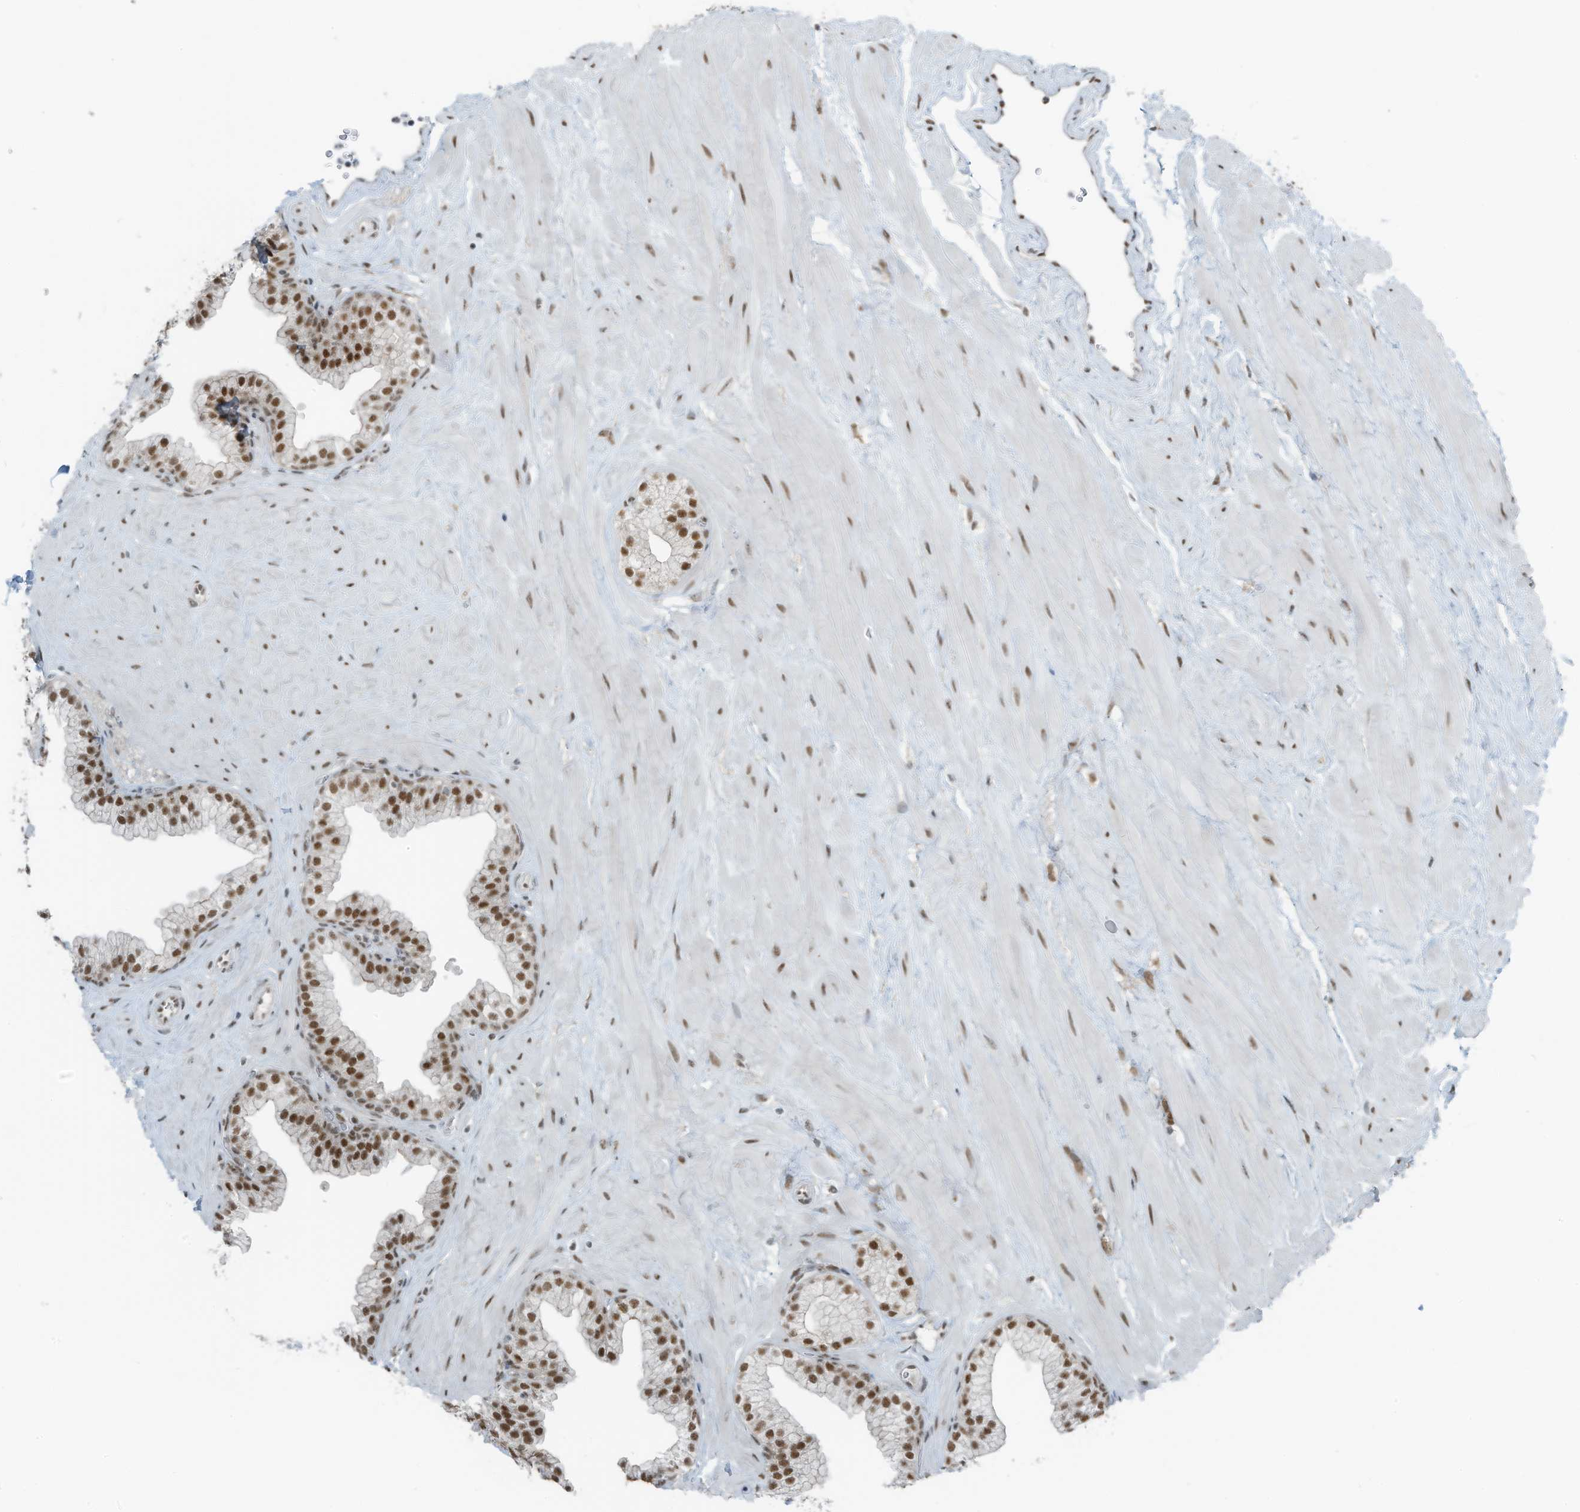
{"staining": {"intensity": "moderate", "quantity": ">75%", "location": "nuclear"}, "tissue": "prostate", "cell_type": "Glandular cells", "image_type": "normal", "snomed": [{"axis": "morphology", "description": "Normal tissue, NOS"}, {"axis": "morphology", "description": "Urothelial carcinoma, Low grade"}, {"axis": "topography", "description": "Urinary bladder"}, {"axis": "topography", "description": "Prostate"}], "caption": "High-power microscopy captured an immunohistochemistry (IHC) photomicrograph of normal prostate, revealing moderate nuclear expression in approximately >75% of glandular cells.", "gene": "WRNIP1", "patient": {"sex": "male", "age": 60}}